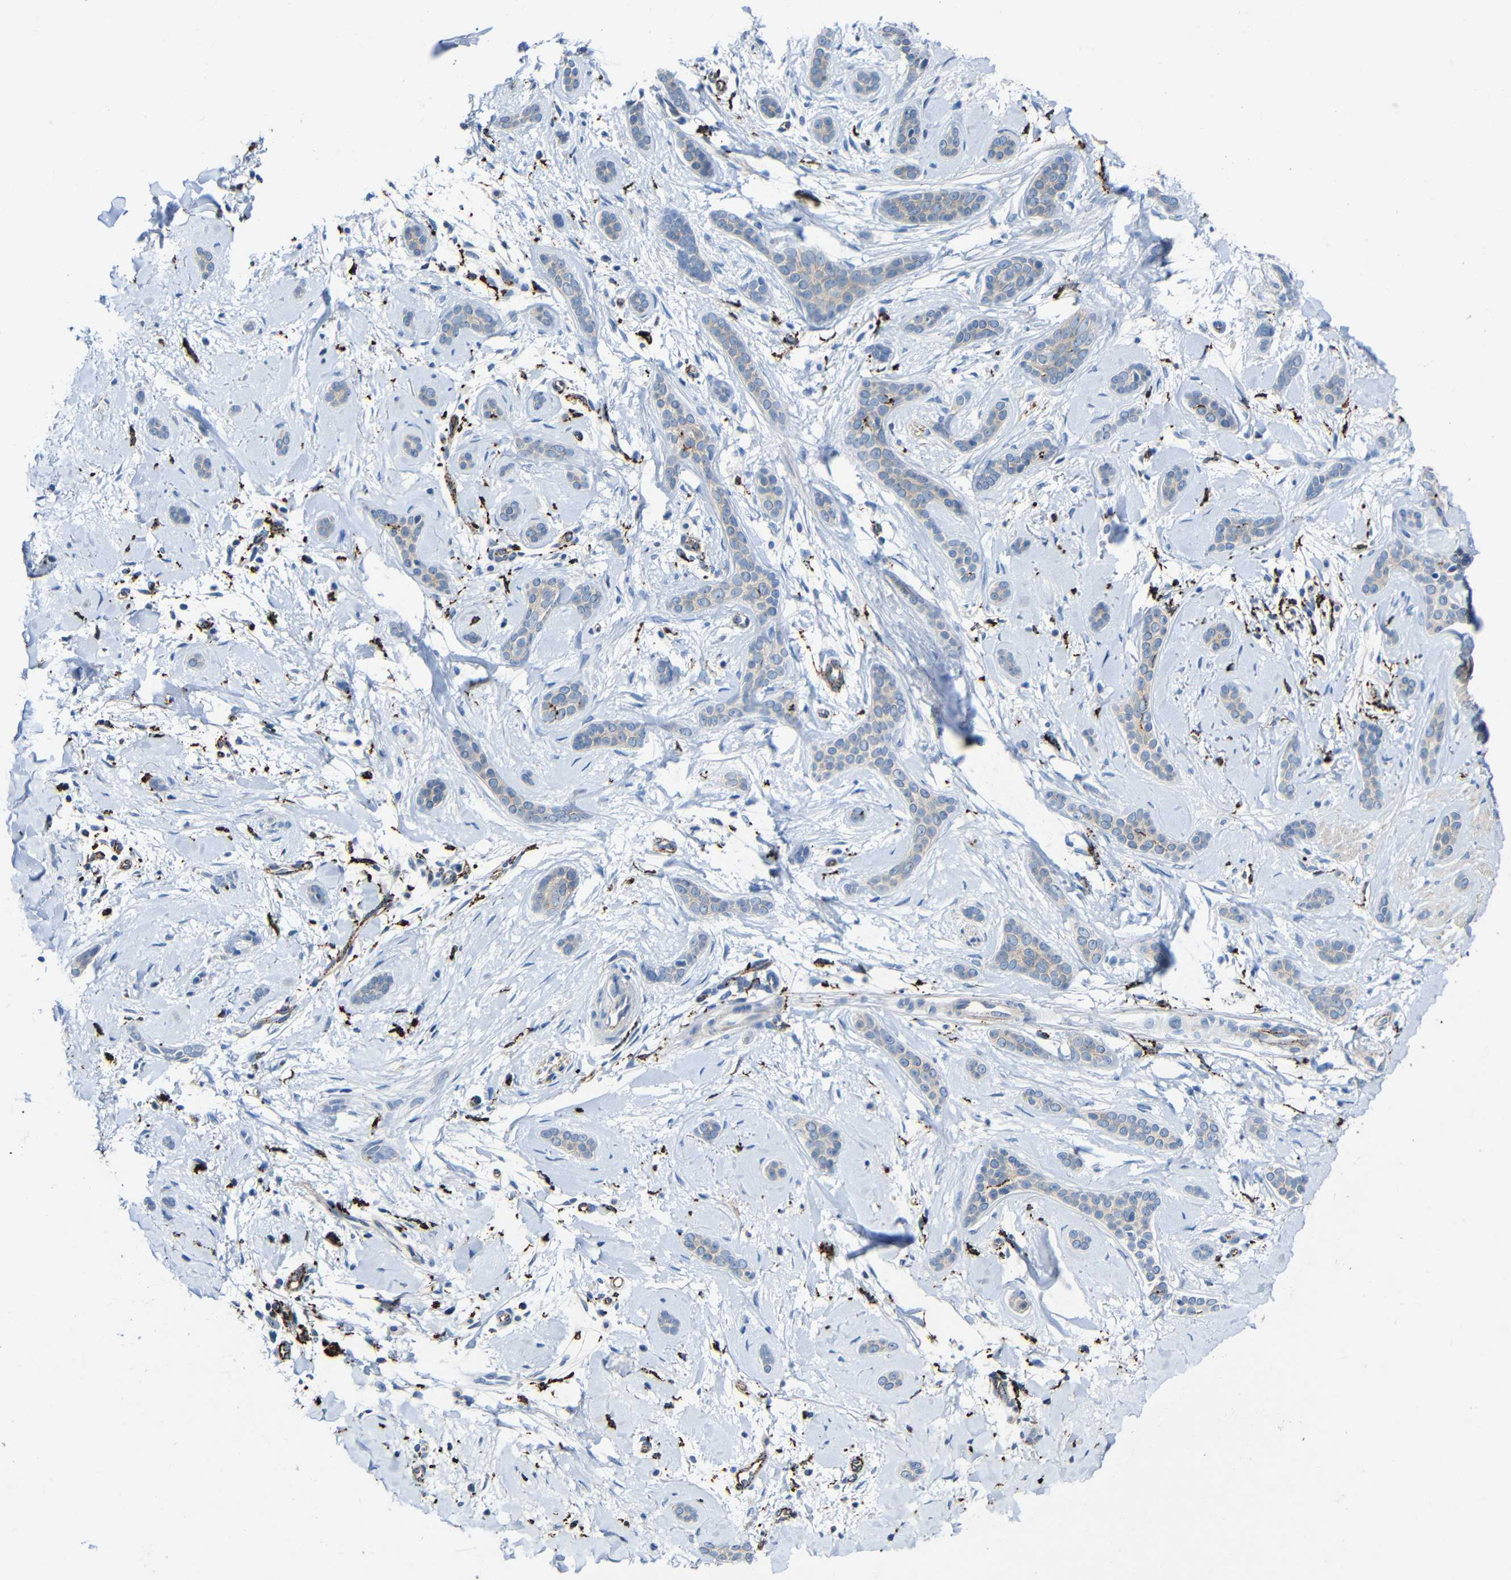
{"staining": {"intensity": "weak", "quantity": ">75%", "location": "cytoplasmic/membranous"}, "tissue": "skin cancer", "cell_type": "Tumor cells", "image_type": "cancer", "snomed": [{"axis": "morphology", "description": "Basal cell carcinoma"}, {"axis": "morphology", "description": "Adnexal tumor, benign"}, {"axis": "topography", "description": "Skin"}], "caption": "High-power microscopy captured an immunohistochemistry image of skin cancer (benign adnexal tumor), revealing weak cytoplasmic/membranous positivity in about >75% of tumor cells.", "gene": "HLA-DMA", "patient": {"sex": "female", "age": 42}}